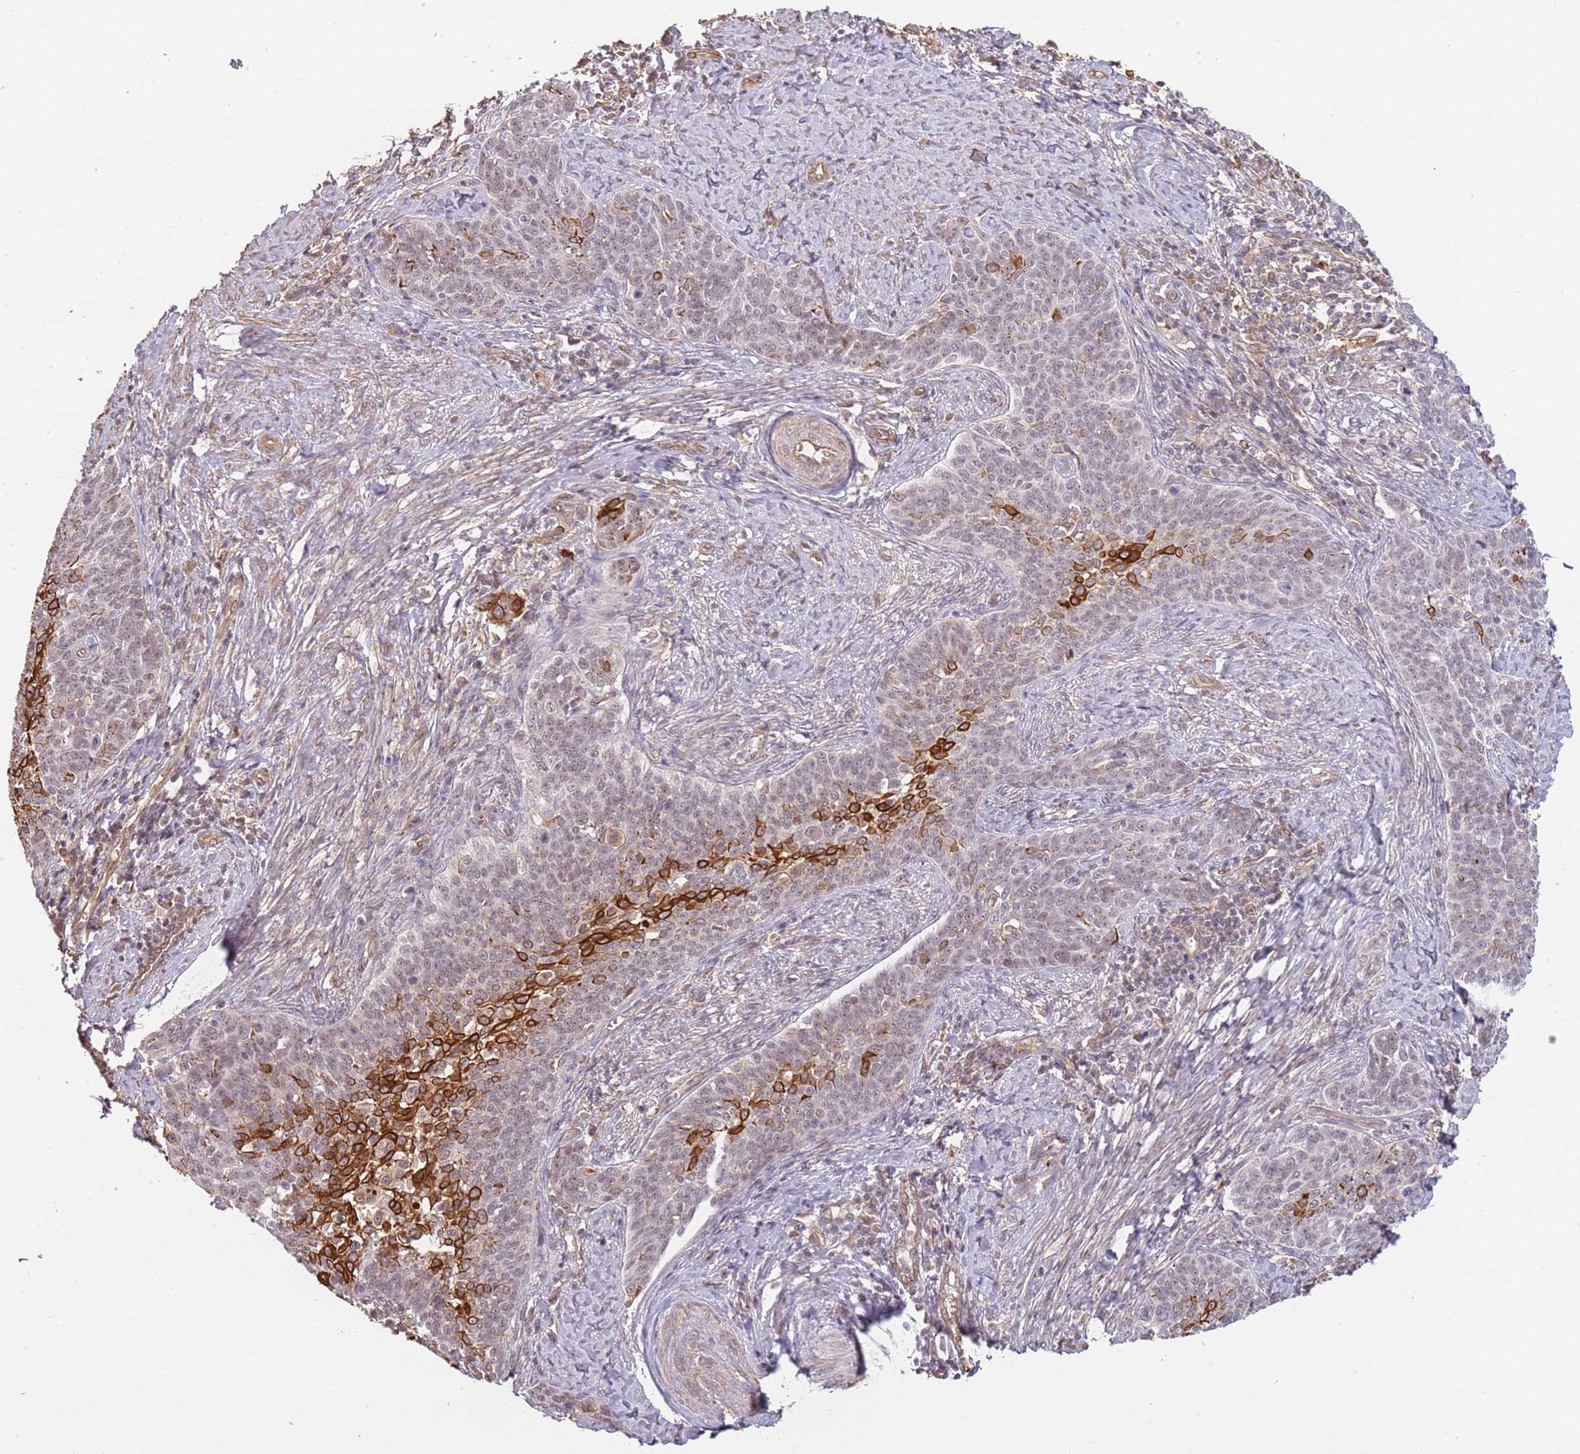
{"staining": {"intensity": "strong", "quantity": "<25%", "location": "cytoplasmic/membranous"}, "tissue": "cervical cancer", "cell_type": "Tumor cells", "image_type": "cancer", "snomed": [{"axis": "morphology", "description": "Squamous cell carcinoma, NOS"}, {"axis": "topography", "description": "Cervix"}], "caption": "Immunohistochemical staining of human cervical cancer exhibits medium levels of strong cytoplasmic/membranous positivity in approximately <25% of tumor cells.", "gene": "SURF2", "patient": {"sex": "female", "age": 39}}